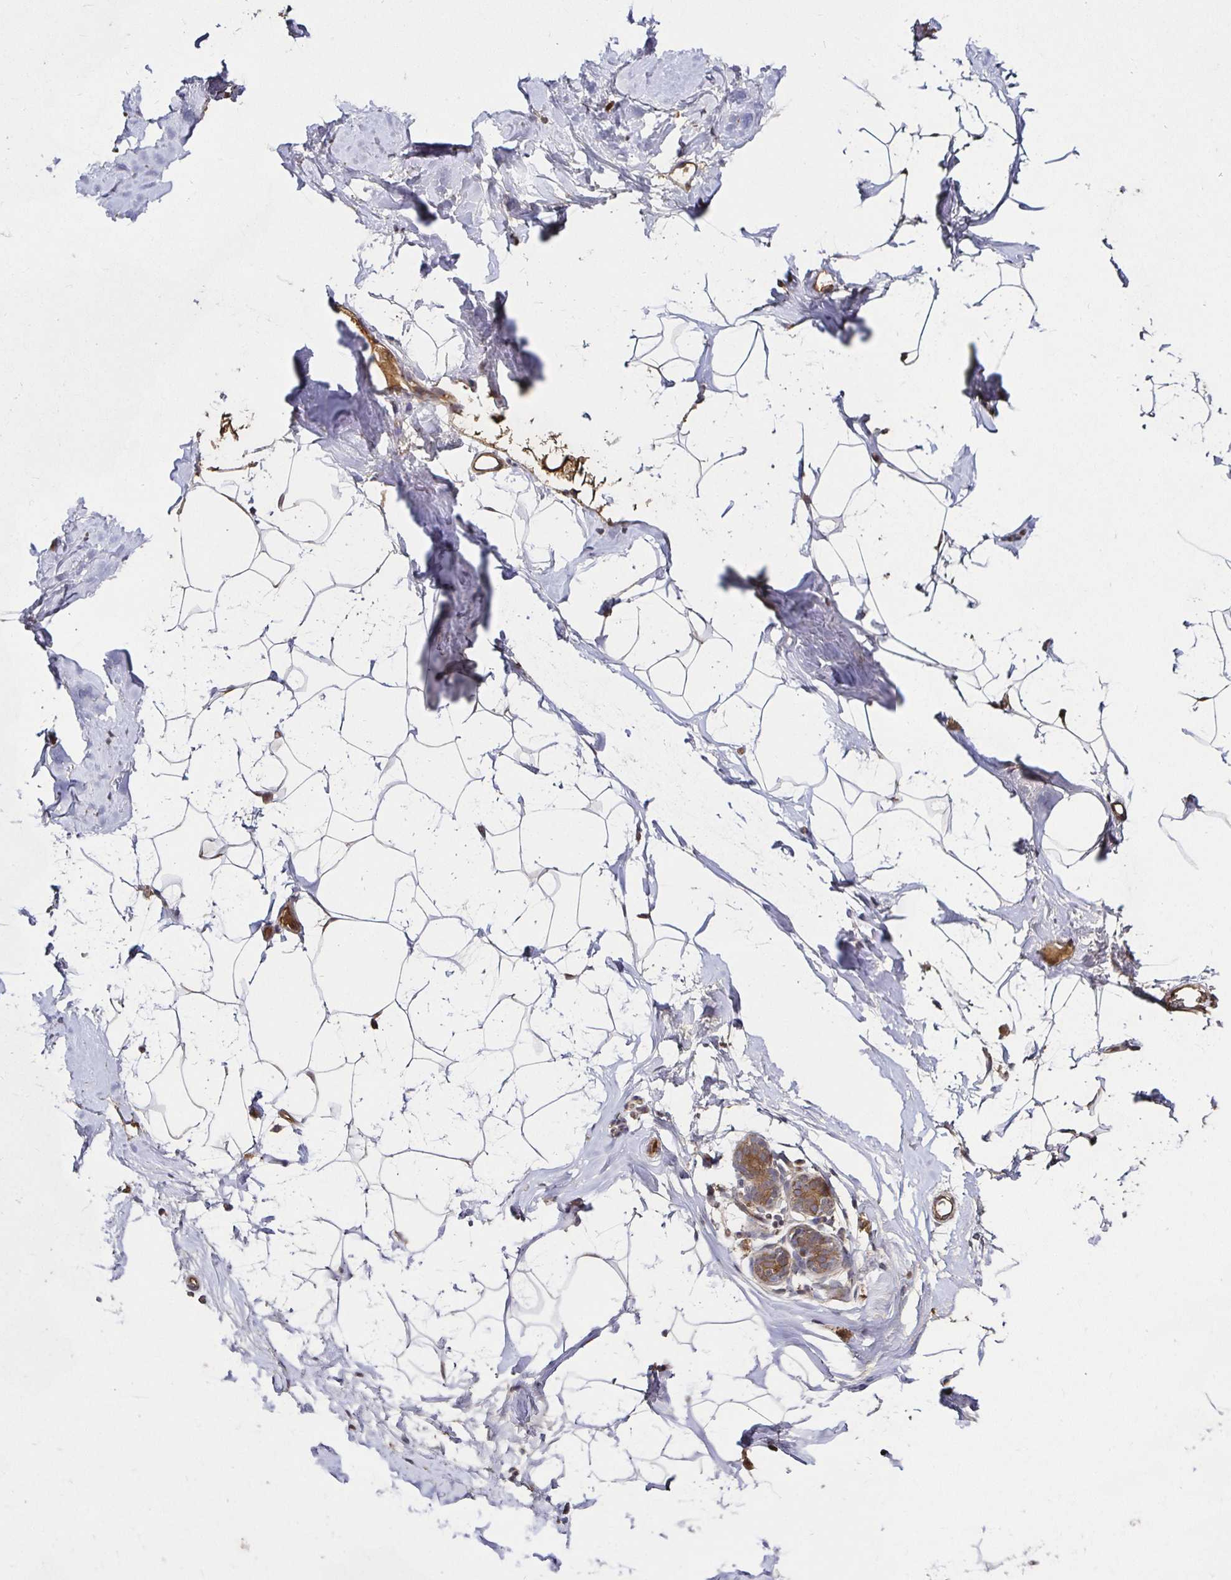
{"staining": {"intensity": "negative", "quantity": "none", "location": "none"}, "tissue": "breast", "cell_type": "Adipocytes", "image_type": "normal", "snomed": [{"axis": "morphology", "description": "Normal tissue, NOS"}, {"axis": "topography", "description": "Breast"}], "caption": "DAB immunohistochemical staining of normal human breast exhibits no significant staining in adipocytes.", "gene": "SMYD3", "patient": {"sex": "female", "age": 32}}